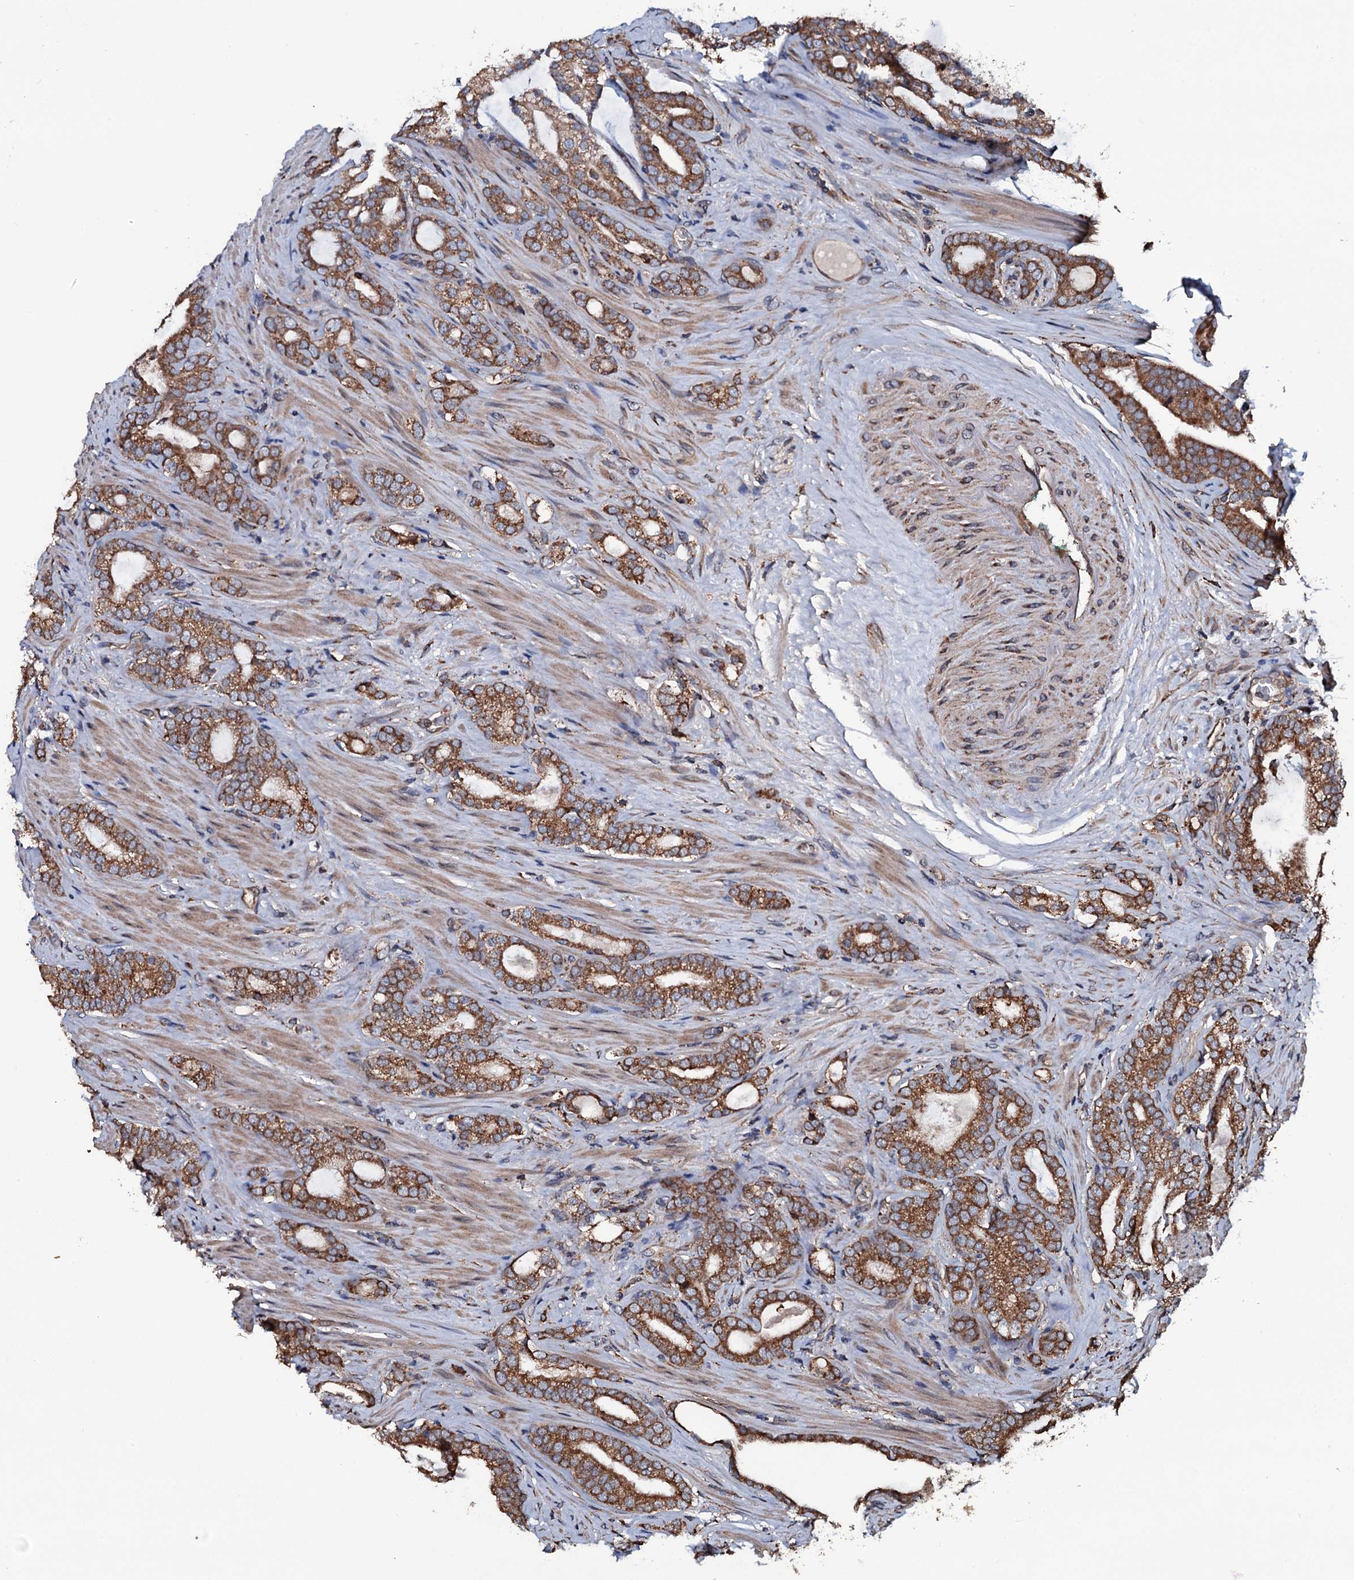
{"staining": {"intensity": "strong", "quantity": ">75%", "location": "cytoplasmic/membranous"}, "tissue": "prostate cancer", "cell_type": "Tumor cells", "image_type": "cancer", "snomed": [{"axis": "morphology", "description": "Adenocarcinoma, High grade"}, {"axis": "topography", "description": "Prostate"}], "caption": "There is high levels of strong cytoplasmic/membranous staining in tumor cells of prostate cancer (high-grade adenocarcinoma), as demonstrated by immunohistochemical staining (brown color).", "gene": "RAB12", "patient": {"sex": "male", "age": 63}}